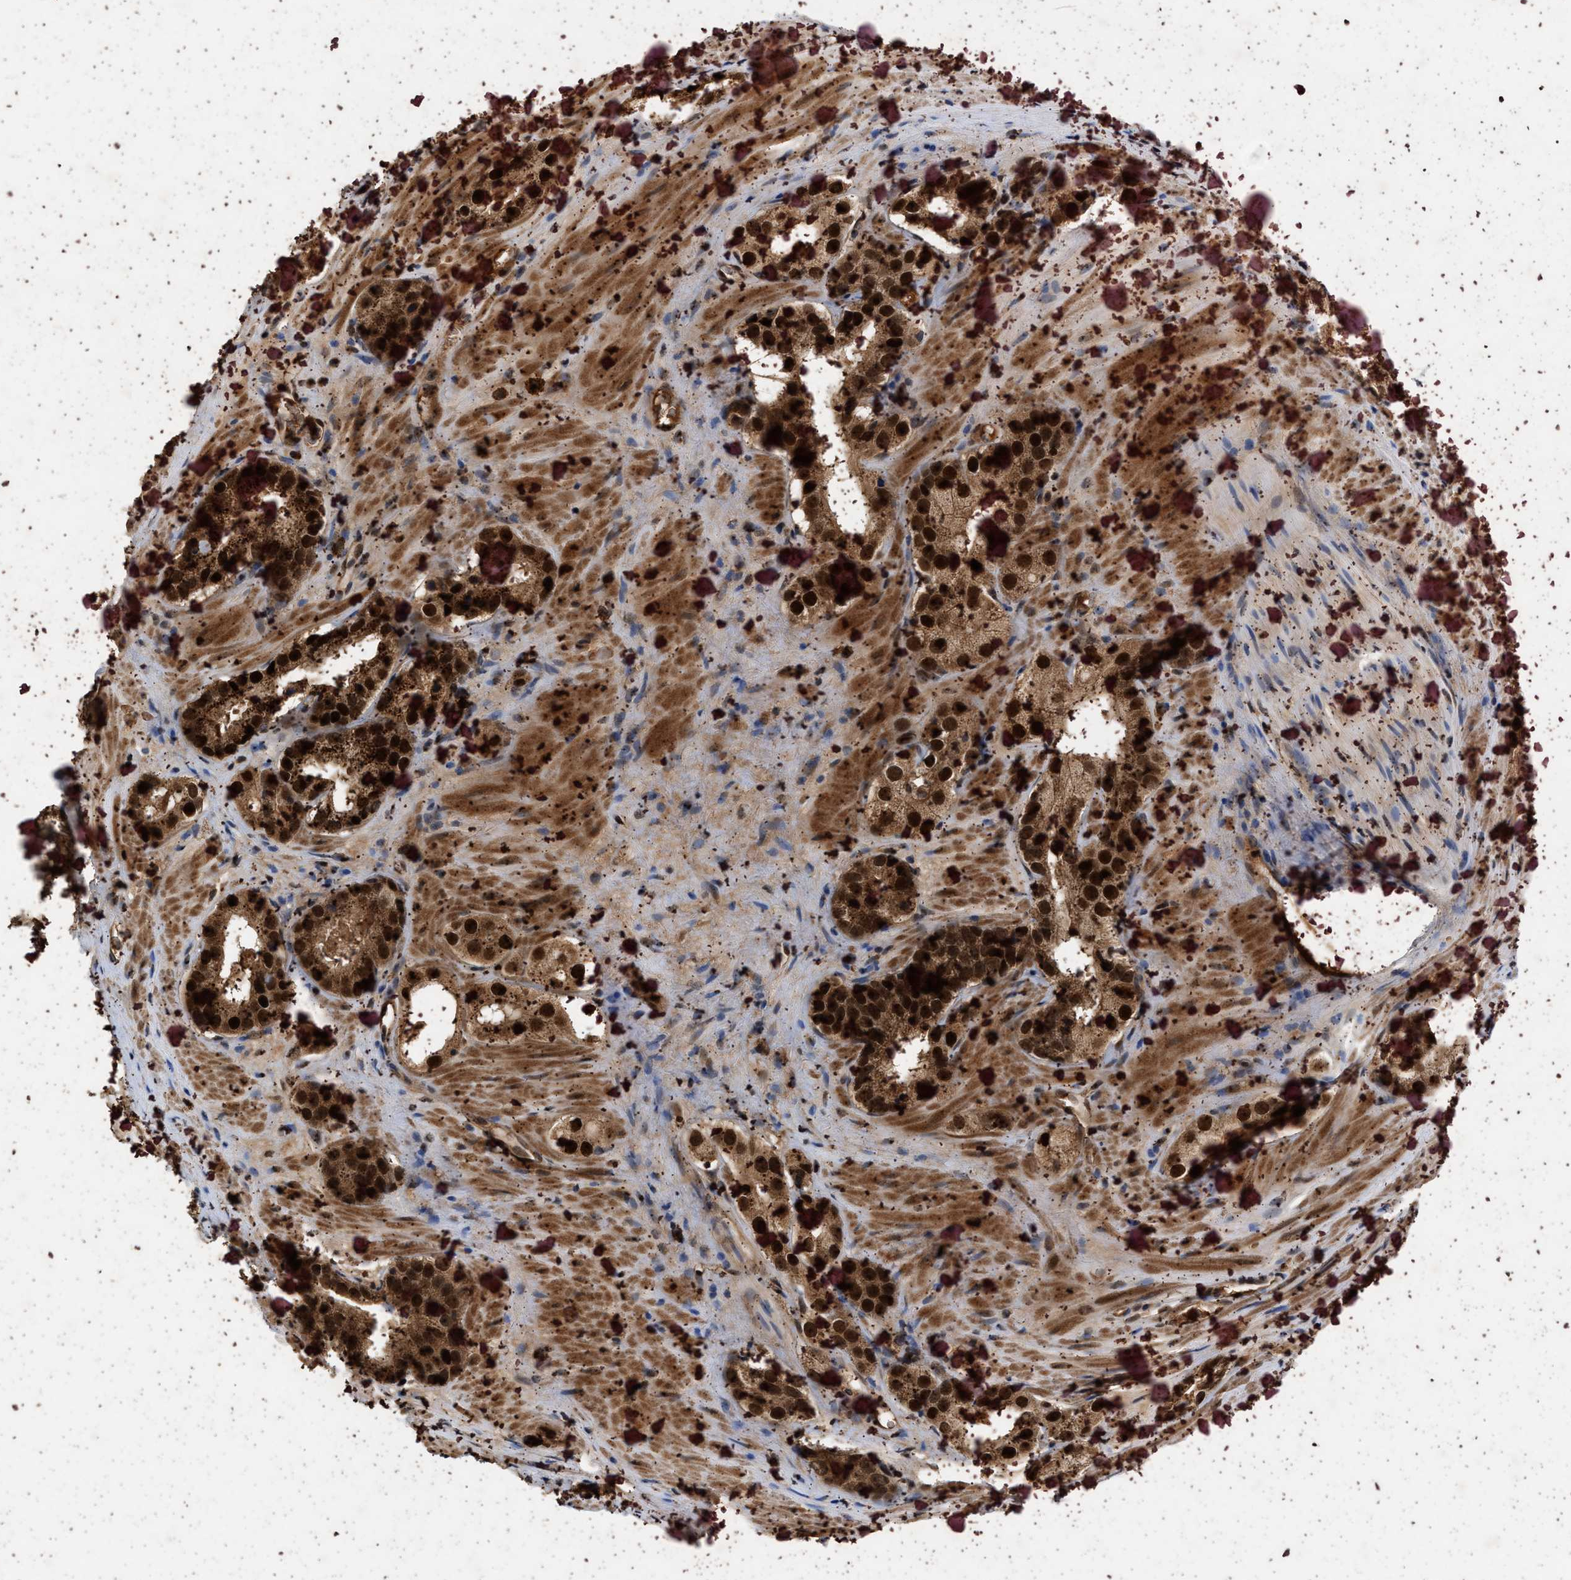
{"staining": {"intensity": "strong", "quantity": ">75%", "location": "cytoplasmic/membranous,nuclear"}, "tissue": "prostate cancer", "cell_type": "Tumor cells", "image_type": "cancer", "snomed": [{"axis": "morphology", "description": "Adenocarcinoma, High grade"}, {"axis": "topography", "description": "Prostate"}], "caption": "Immunohistochemical staining of human high-grade adenocarcinoma (prostate) shows strong cytoplasmic/membranous and nuclear protein expression in approximately >75% of tumor cells.", "gene": "RUSC2", "patient": {"sex": "male", "age": 63}}